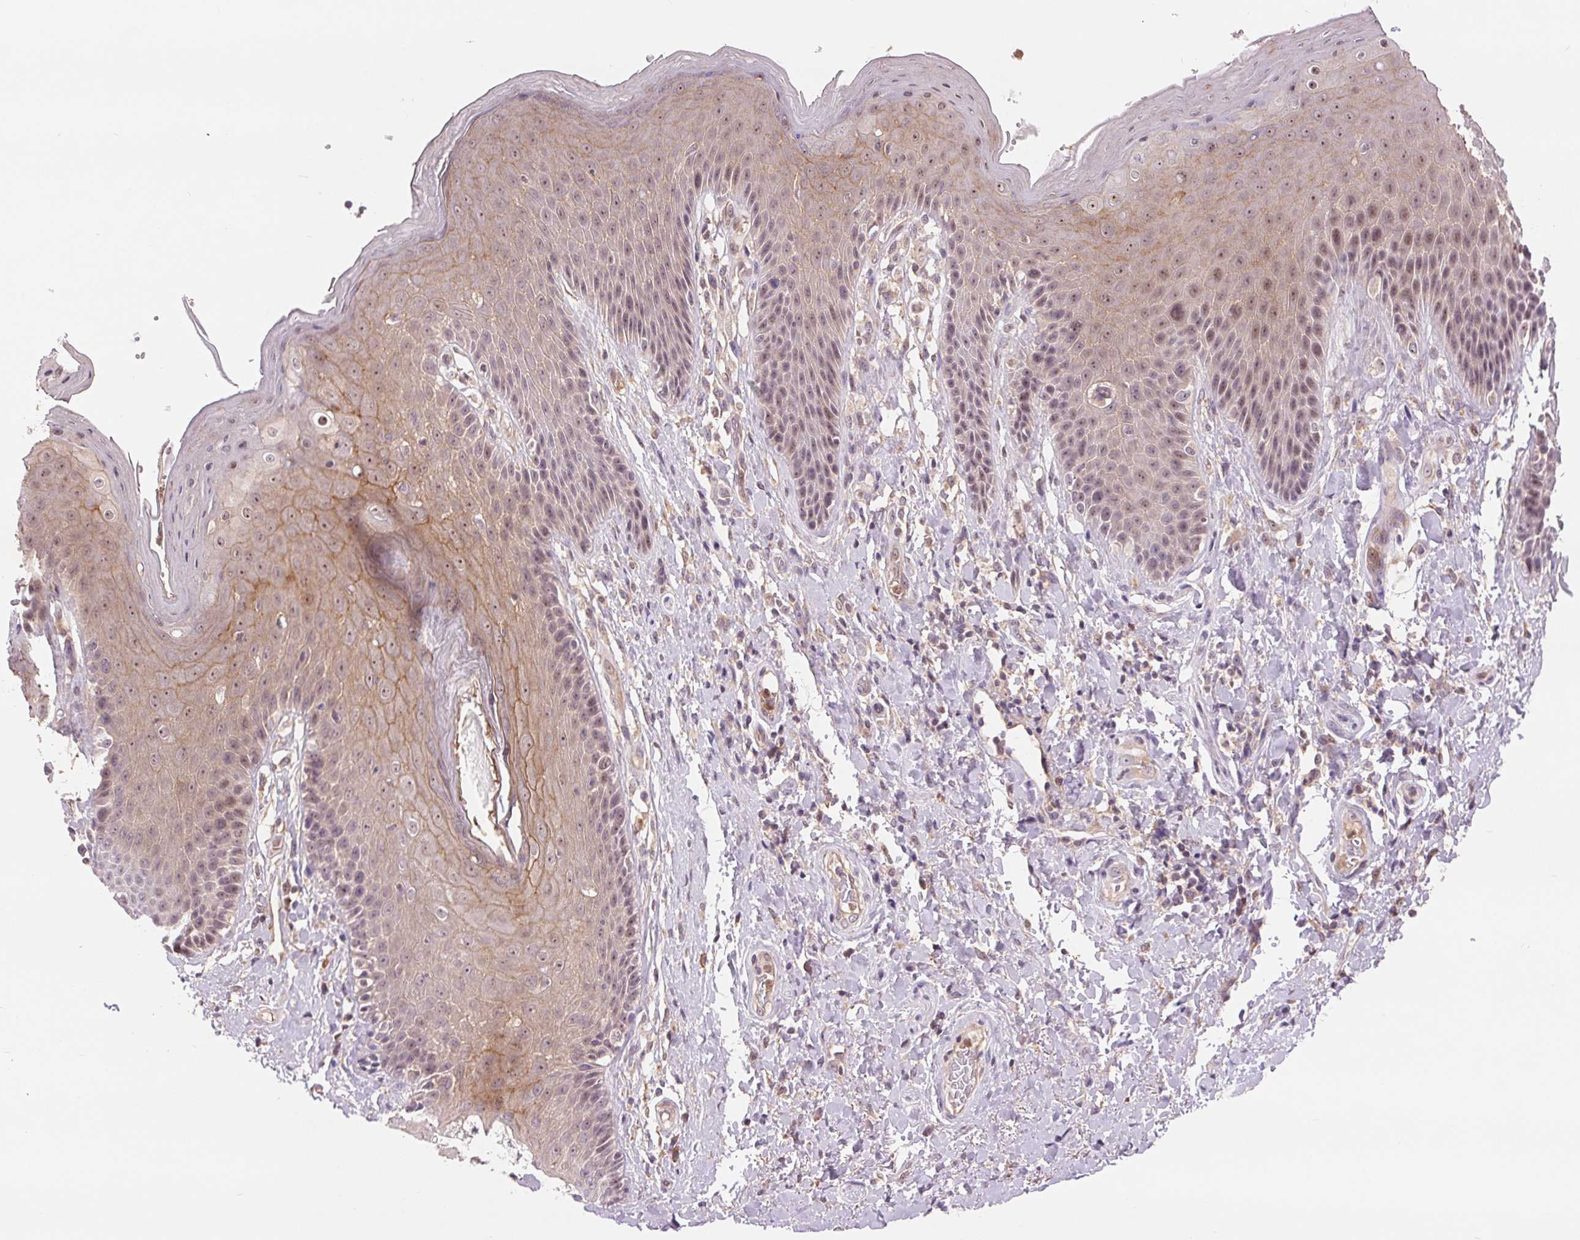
{"staining": {"intensity": "weak", "quantity": "25%-75%", "location": "cytoplasmic/membranous,nuclear"}, "tissue": "skin", "cell_type": "Epidermal cells", "image_type": "normal", "snomed": [{"axis": "morphology", "description": "Normal tissue, NOS"}, {"axis": "topography", "description": "Anal"}, {"axis": "topography", "description": "Peripheral nerve tissue"}], "caption": "Immunohistochemistry (IHC) of benign human skin exhibits low levels of weak cytoplasmic/membranous,nuclear expression in approximately 25%-75% of epidermal cells.", "gene": "RANBP3L", "patient": {"sex": "male", "age": 51}}